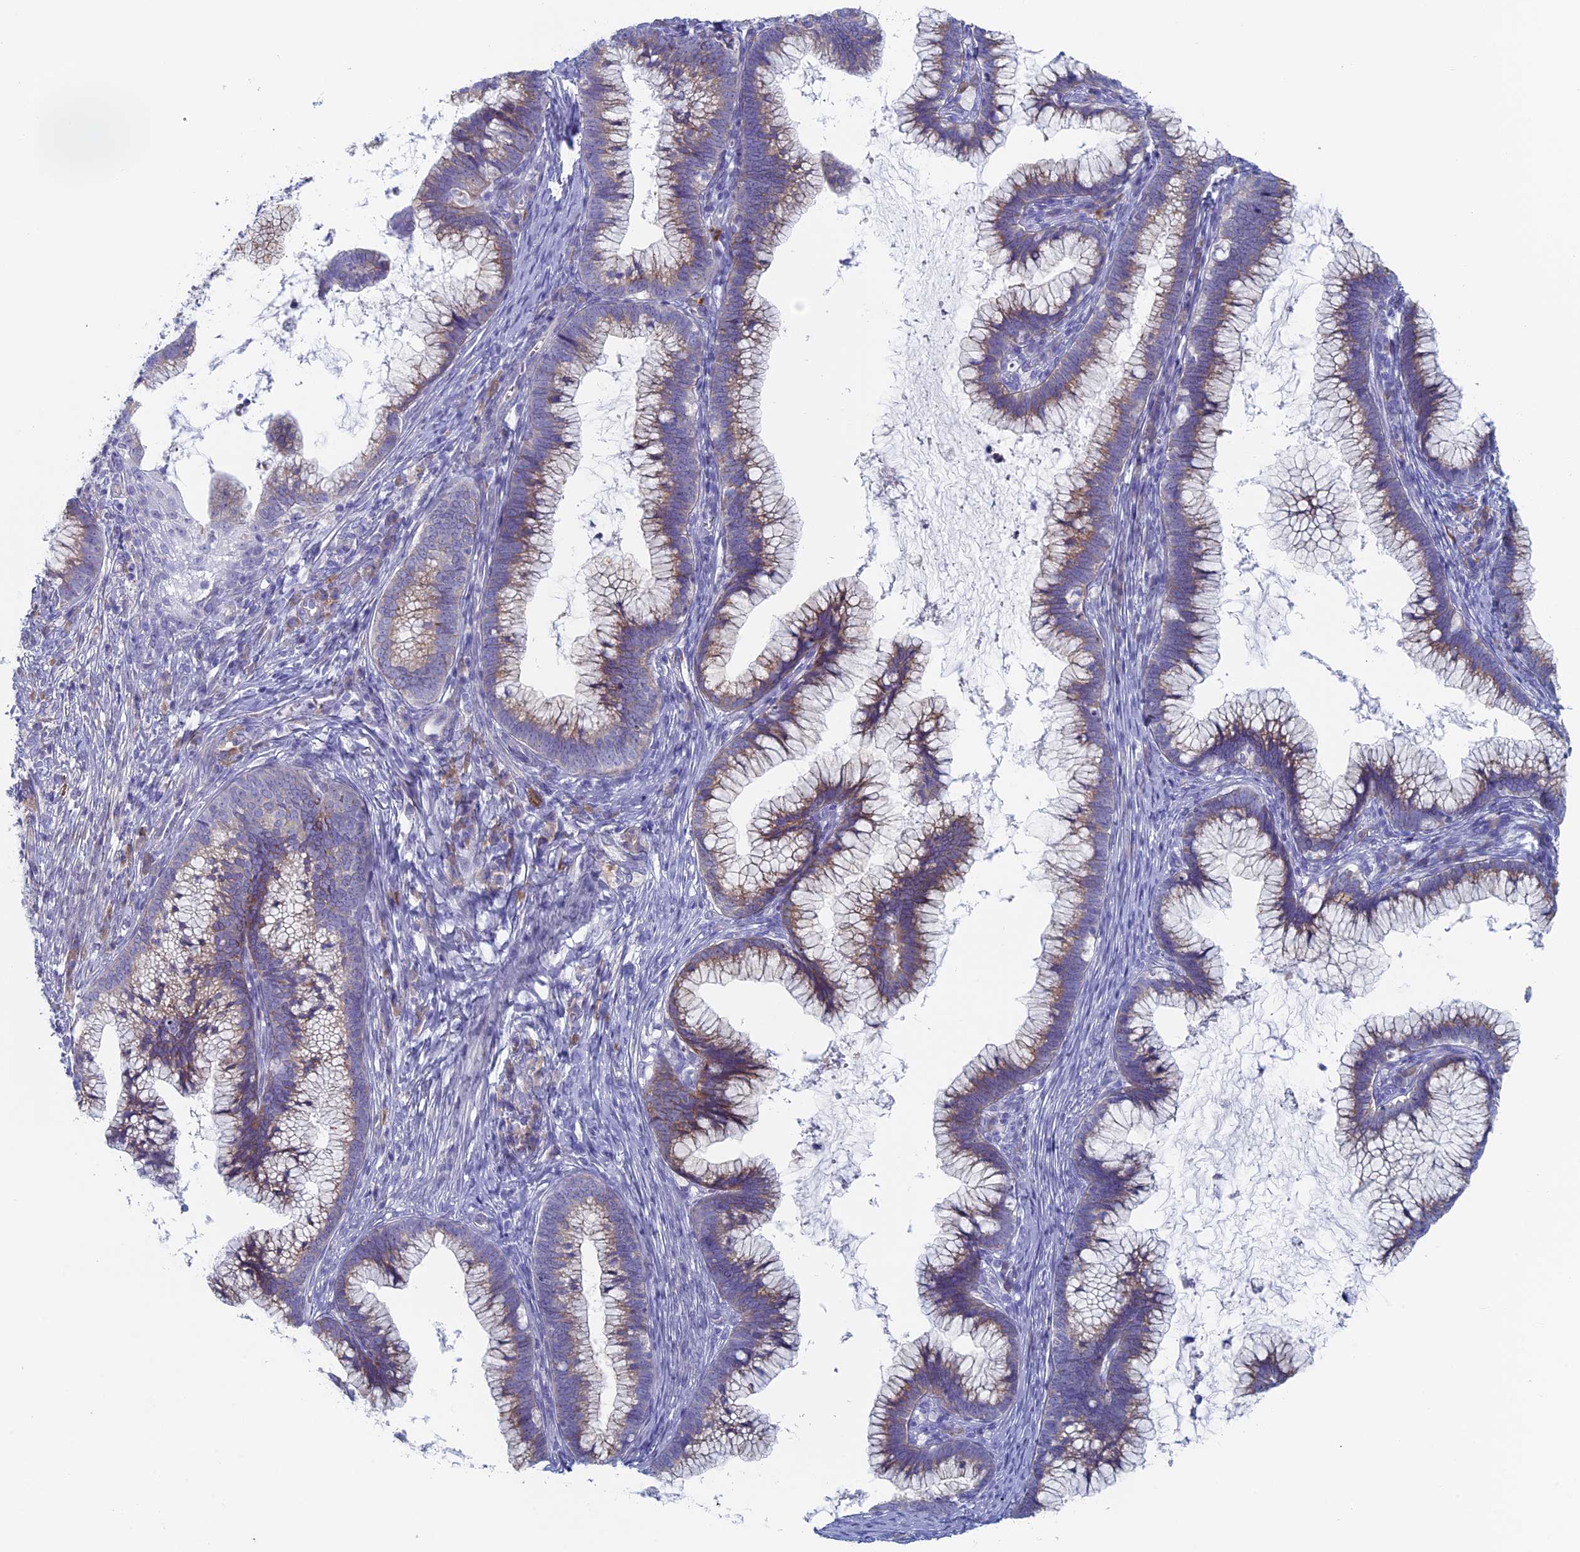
{"staining": {"intensity": "weak", "quantity": "25%-75%", "location": "cytoplasmic/membranous"}, "tissue": "cervical cancer", "cell_type": "Tumor cells", "image_type": "cancer", "snomed": [{"axis": "morphology", "description": "Adenocarcinoma, NOS"}, {"axis": "topography", "description": "Cervix"}], "caption": "Cervical cancer (adenocarcinoma) stained with a brown dye exhibits weak cytoplasmic/membranous positive staining in approximately 25%-75% of tumor cells.", "gene": "MAGEB6", "patient": {"sex": "female", "age": 36}}